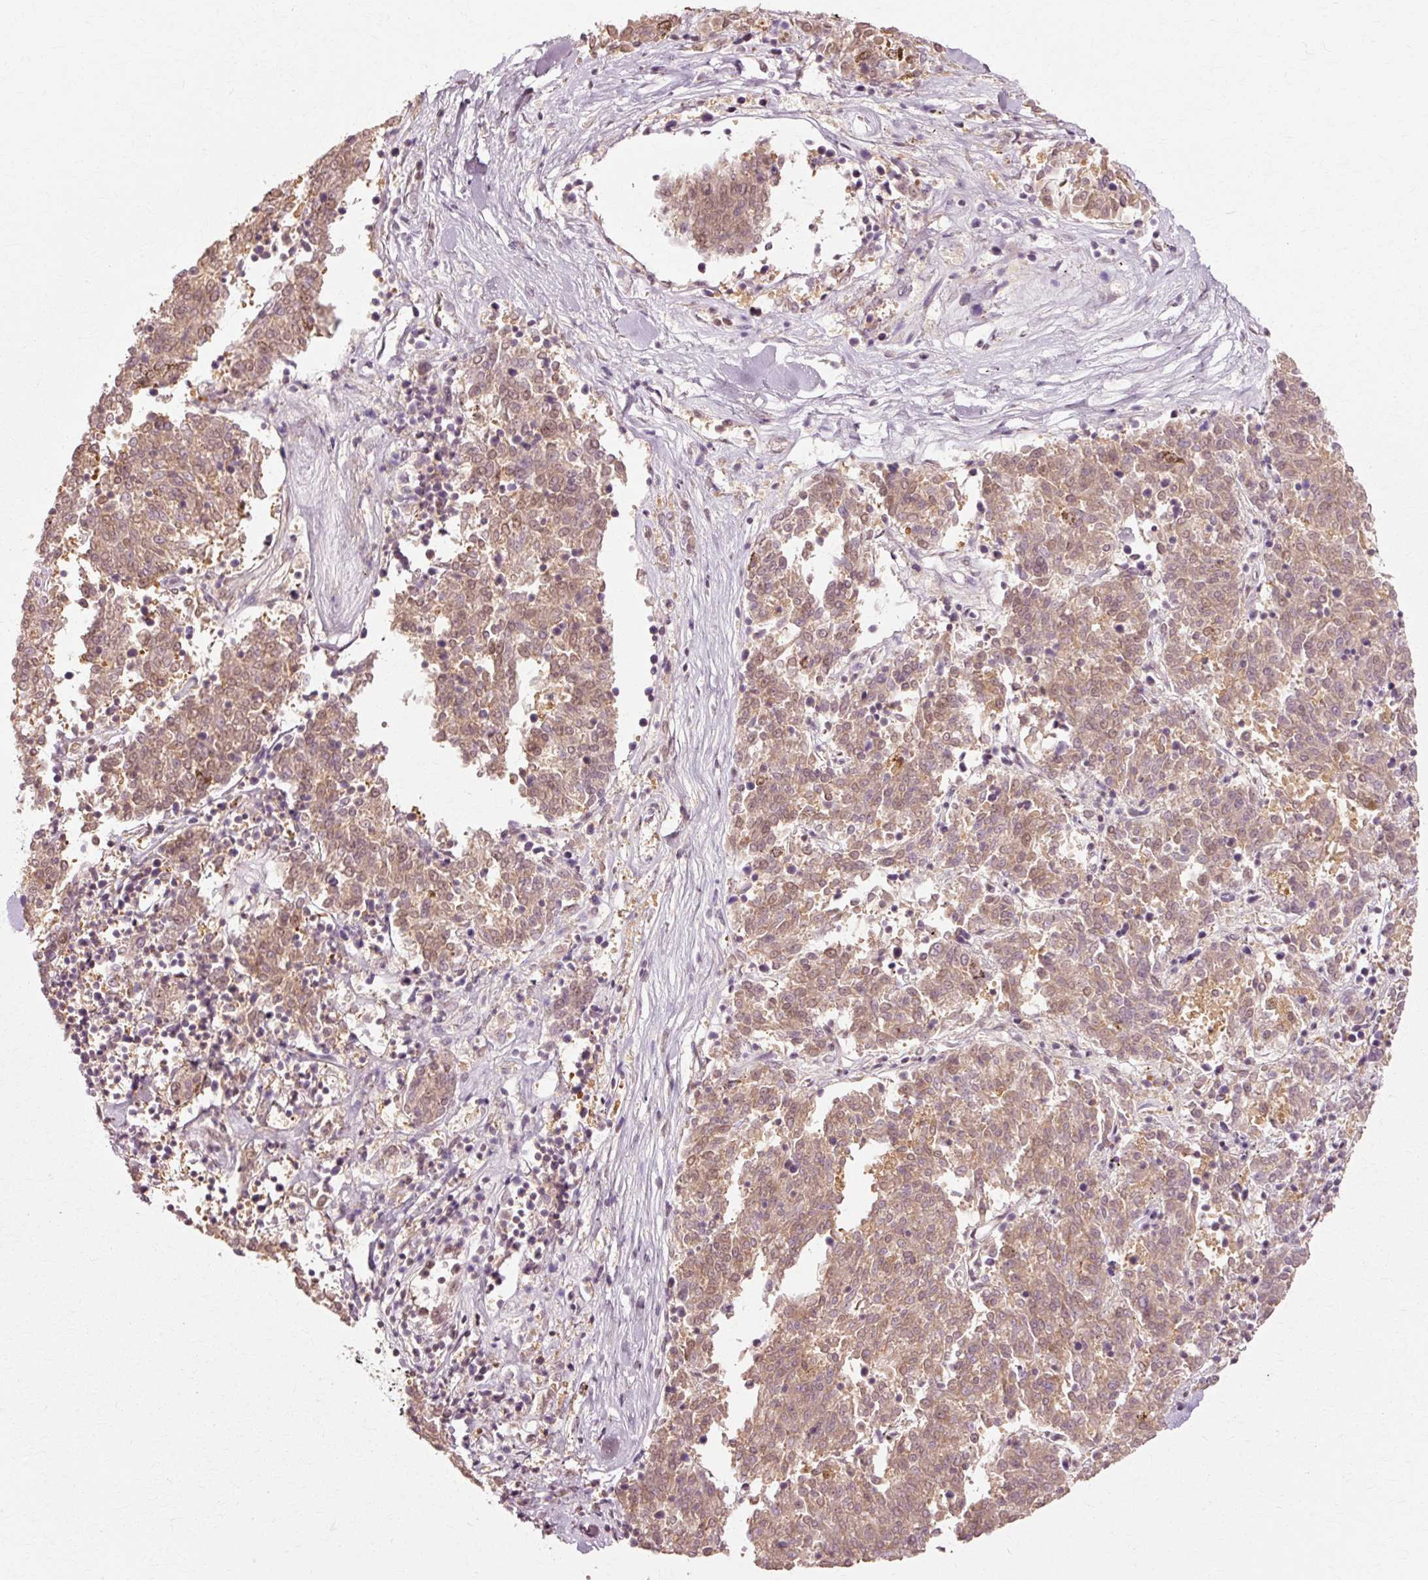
{"staining": {"intensity": "moderate", "quantity": ">75%", "location": "cytoplasmic/membranous,nuclear"}, "tissue": "melanoma", "cell_type": "Tumor cells", "image_type": "cancer", "snomed": [{"axis": "morphology", "description": "Malignant melanoma, NOS"}, {"axis": "topography", "description": "Skin"}], "caption": "Immunohistochemistry of human malignant melanoma shows medium levels of moderate cytoplasmic/membranous and nuclear expression in approximately >75% of tumor cells.", "gene": "RGPD5", "patient": {"sex": "female", "age": 72}}